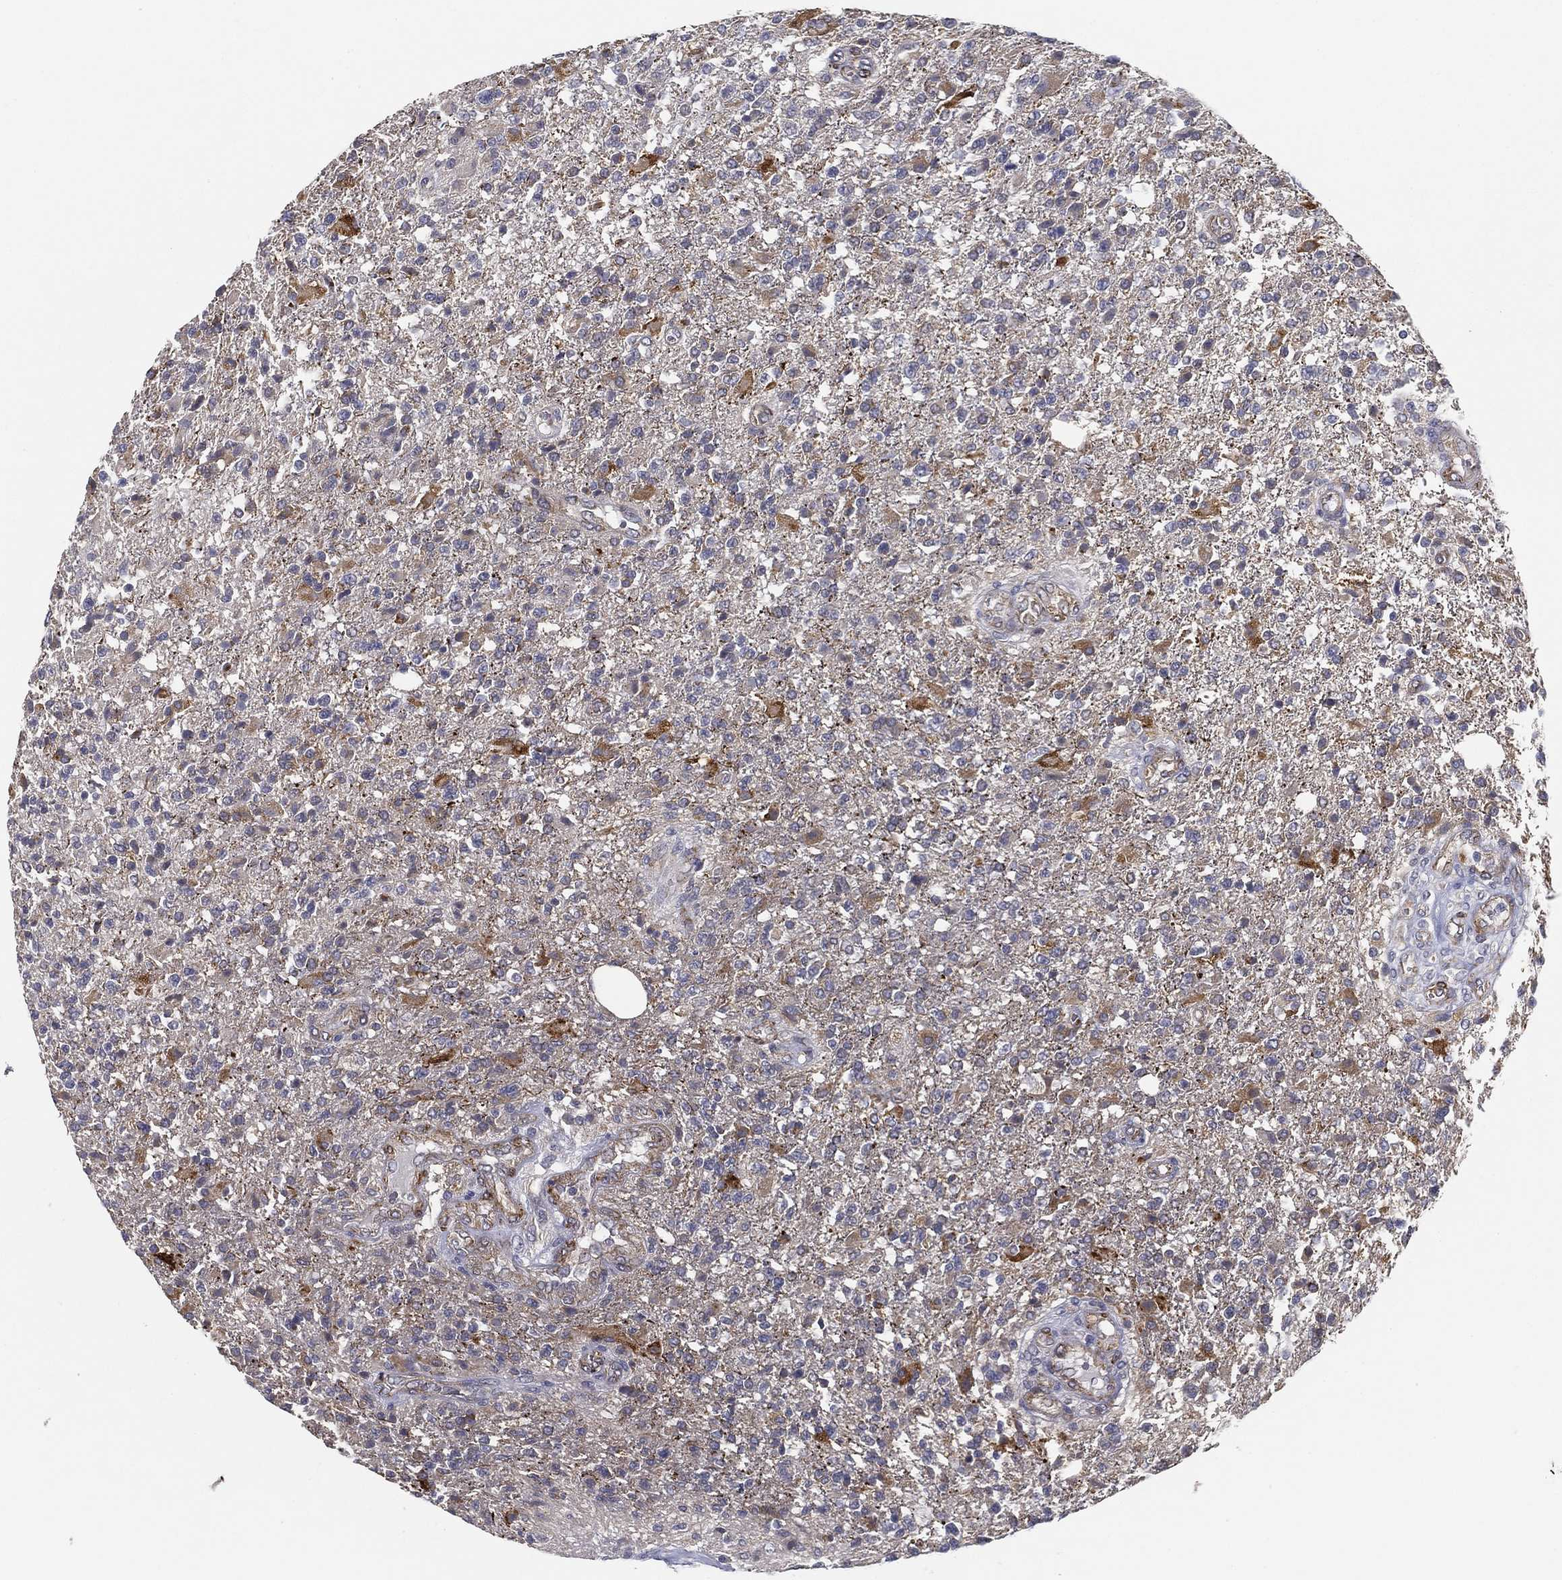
{"staining": {"intensity": "strong", "quantity": "<25%", "location": "cytoplasmic/membranous"}, "tissue": "glioma", "cell_type": "Tumor cells", "image_type": "cancer", "snomed": [{"axis": "morphology", "description": "Glioma, malignant, High grade"}, {"axis": "topography", "description": "Brain"}], "caption": "Glioma was stained to show a protein in brown. There is medium levels of strong cytoplasmic/membranous positivity in about <25% of tumor cells.", "gene": "LRRC56", "patient": {"sex": "male", "age": 56}}